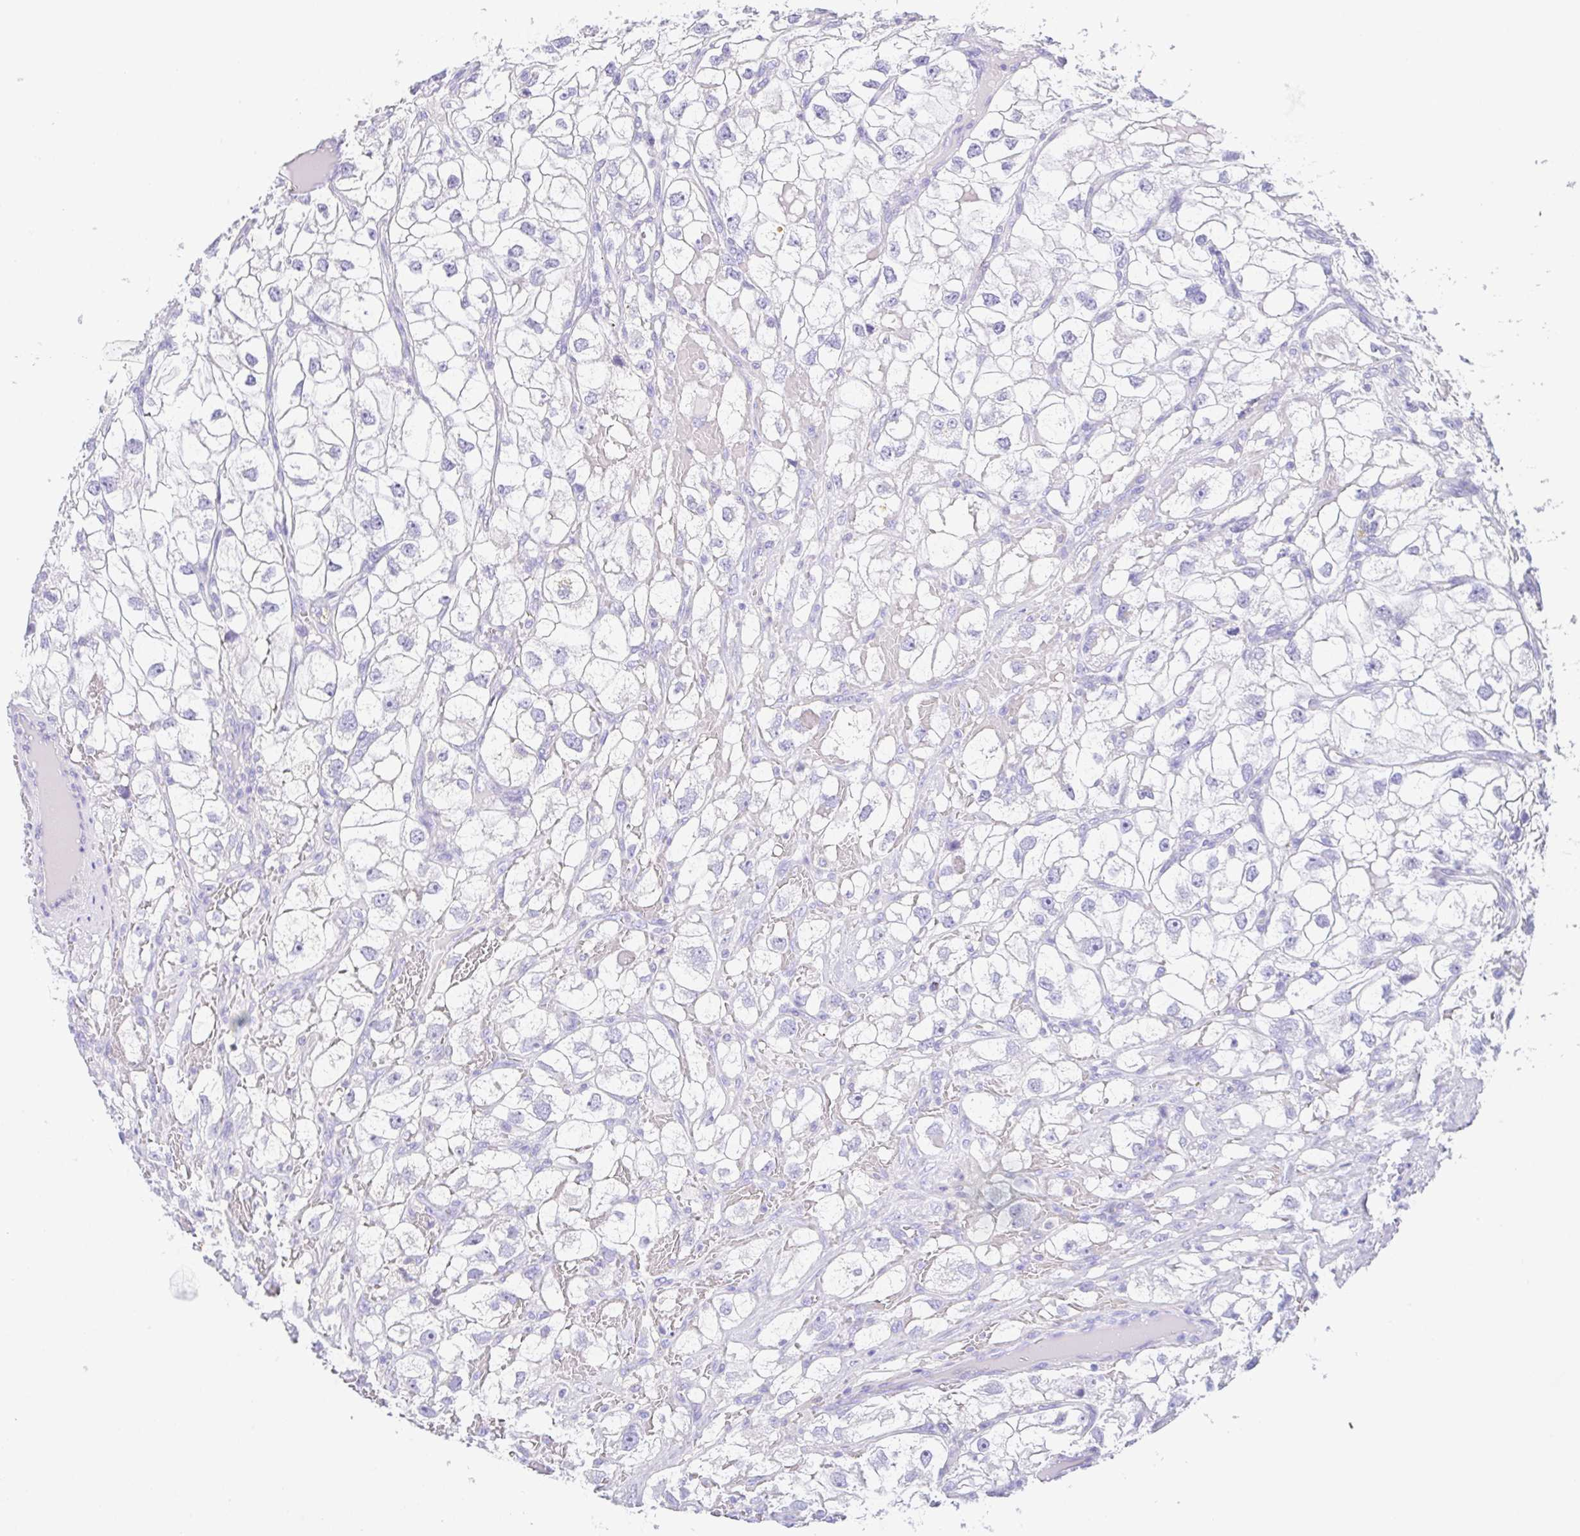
{"staining": {"intensity": "negative", "quantity": "none", "location": "none"}, "tissue": "renal cancer", "cell_type": "Tumor cells", "image_type": "cancer", "snomed": [{"axis": "morphology", "description": "Adenocarcinoma, NOS"}, {"axis": "topography", "description": "Kidney"}], "caption": "Adenocarcinoma (renal) stained for a protein using IHC exhibits no staining tumor cells.", "gene": "HAPLN2", "patient": {"sex": "male", "age": 59}}